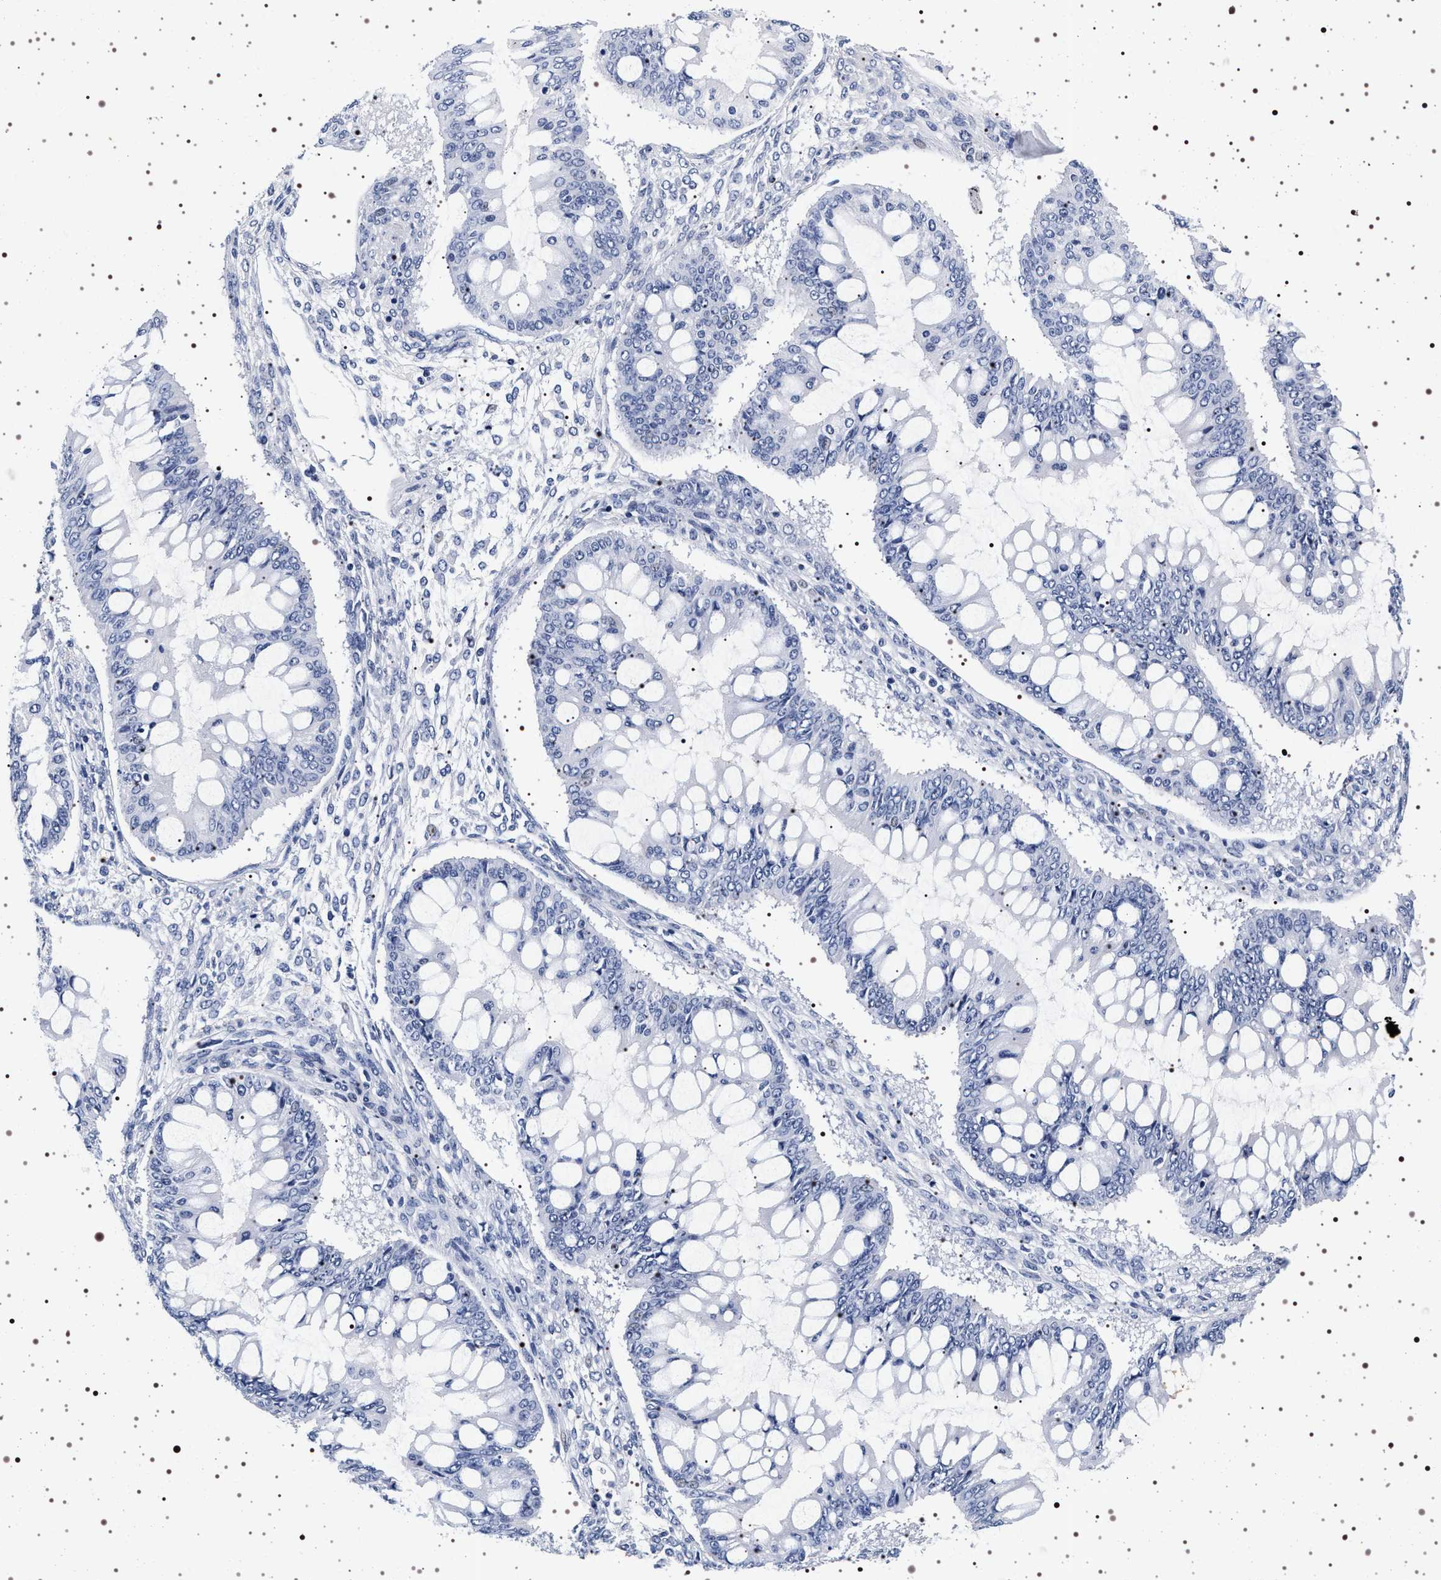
{"staining": {"intensity": "negative", "quantity": "none", "location": "none"}, "tissue": "ovarian cancer", "cell_type": "Tumor cells", "image_type": "cancer", "snomed": [{"axis": "morphology", "description": "Cystadenocarcinoma, mucinous, NOS"}, {"axis": "topography", "description": "Ovary"}], "caption": "Tumor cells show no significant protein expression in mucinous cystadenocarcinoma (ovarian).", "gene": "SYN1", "patient": {"sex": "female", "age": 73}}